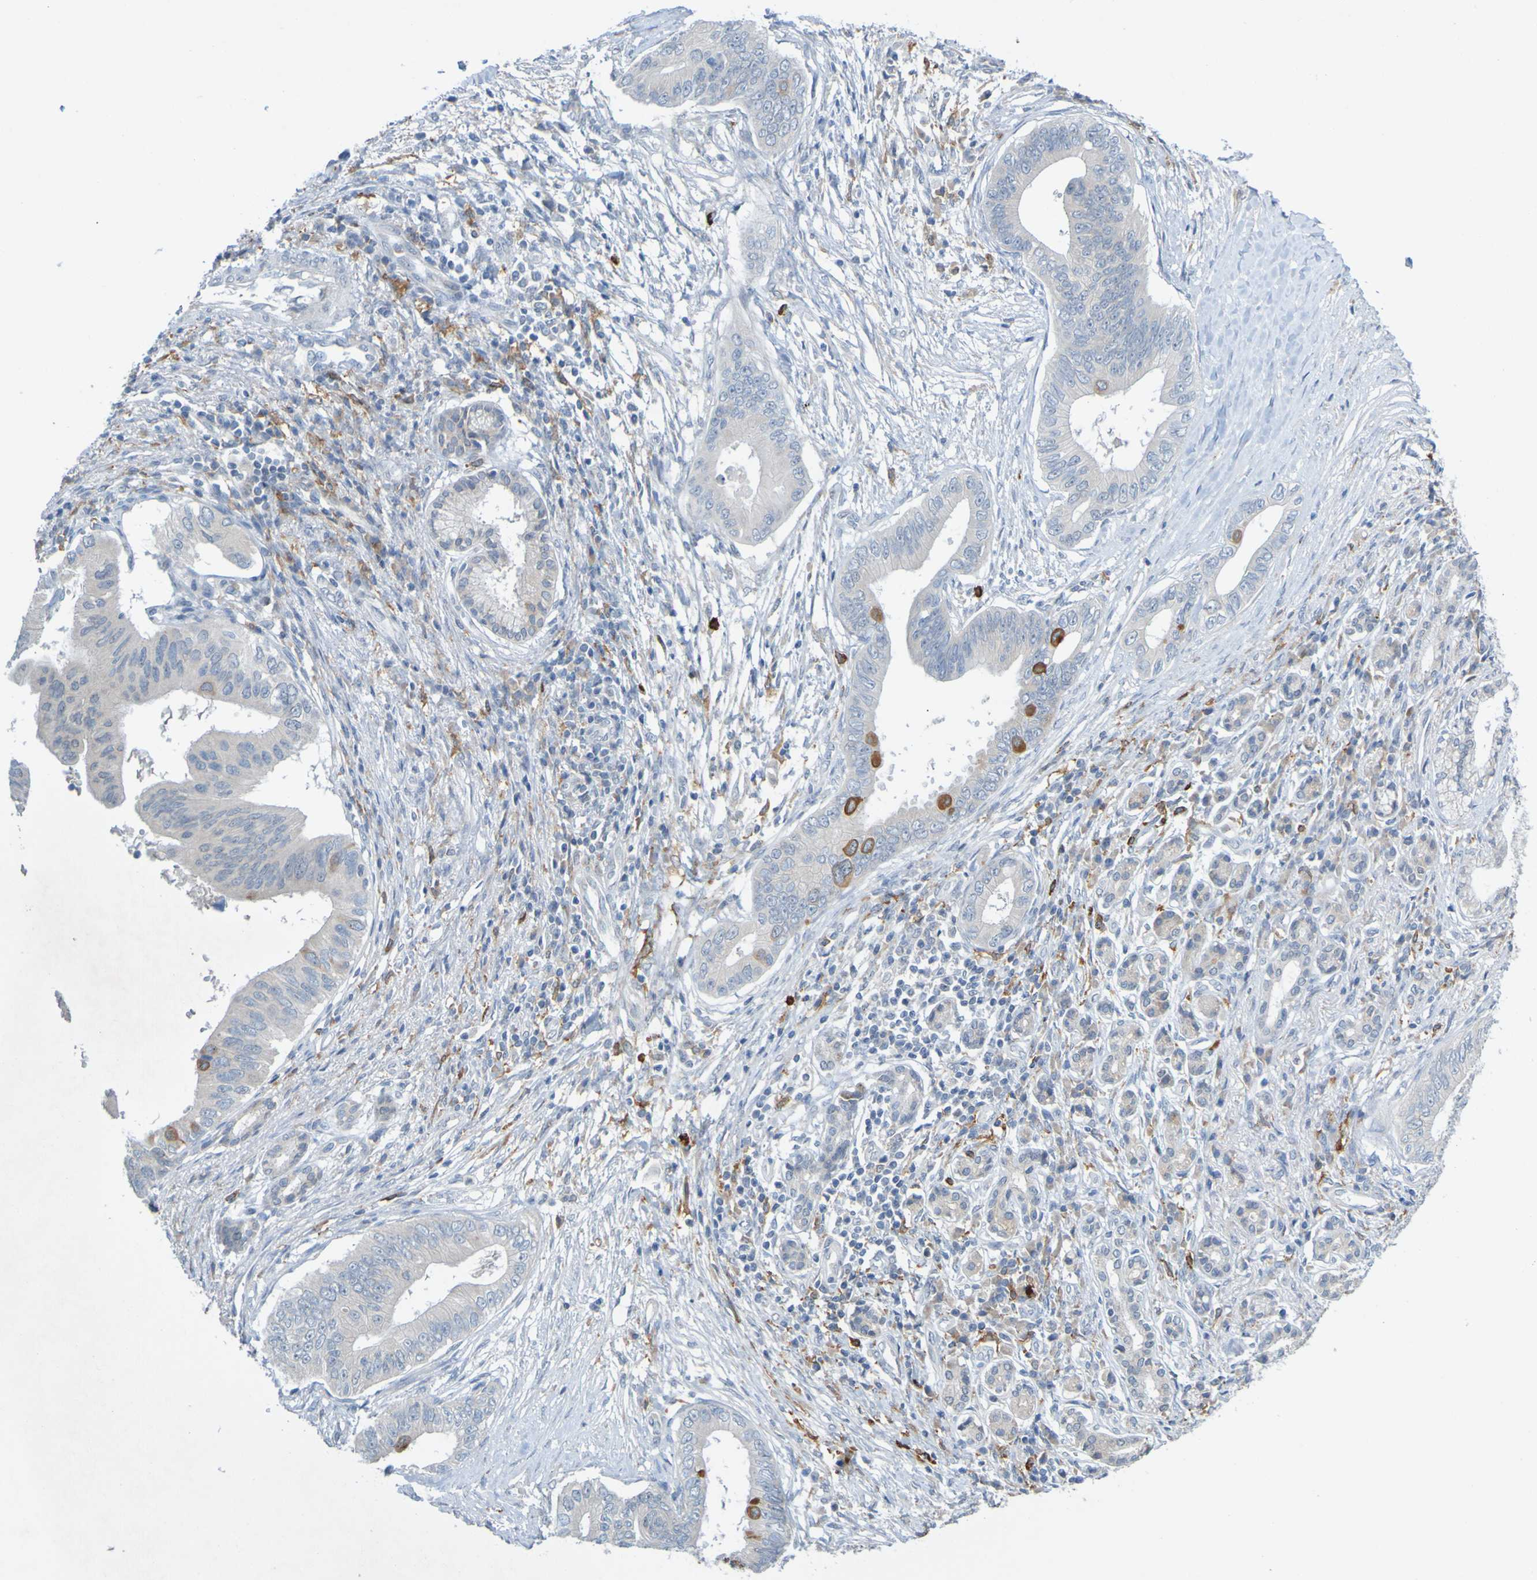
{"staining": {"intensity": "negative", "quantity": "none", "location": "none"}, "tissue": "pancreatic cancer", "cell_type": "Tumor cells", "image_type": "cancer", "snomed": [{"axis": "morphology", "description": "Adenocarcinoma, NOS"}, {"axis": "topography", "description": "Pancreas"}], "caption": "The micrograph reveals no staining of tumor cells in pancreatic cancer (adenocarcinoma).", "gene": "LILRB5", "patient": {"sex": "male", "age": 77}}